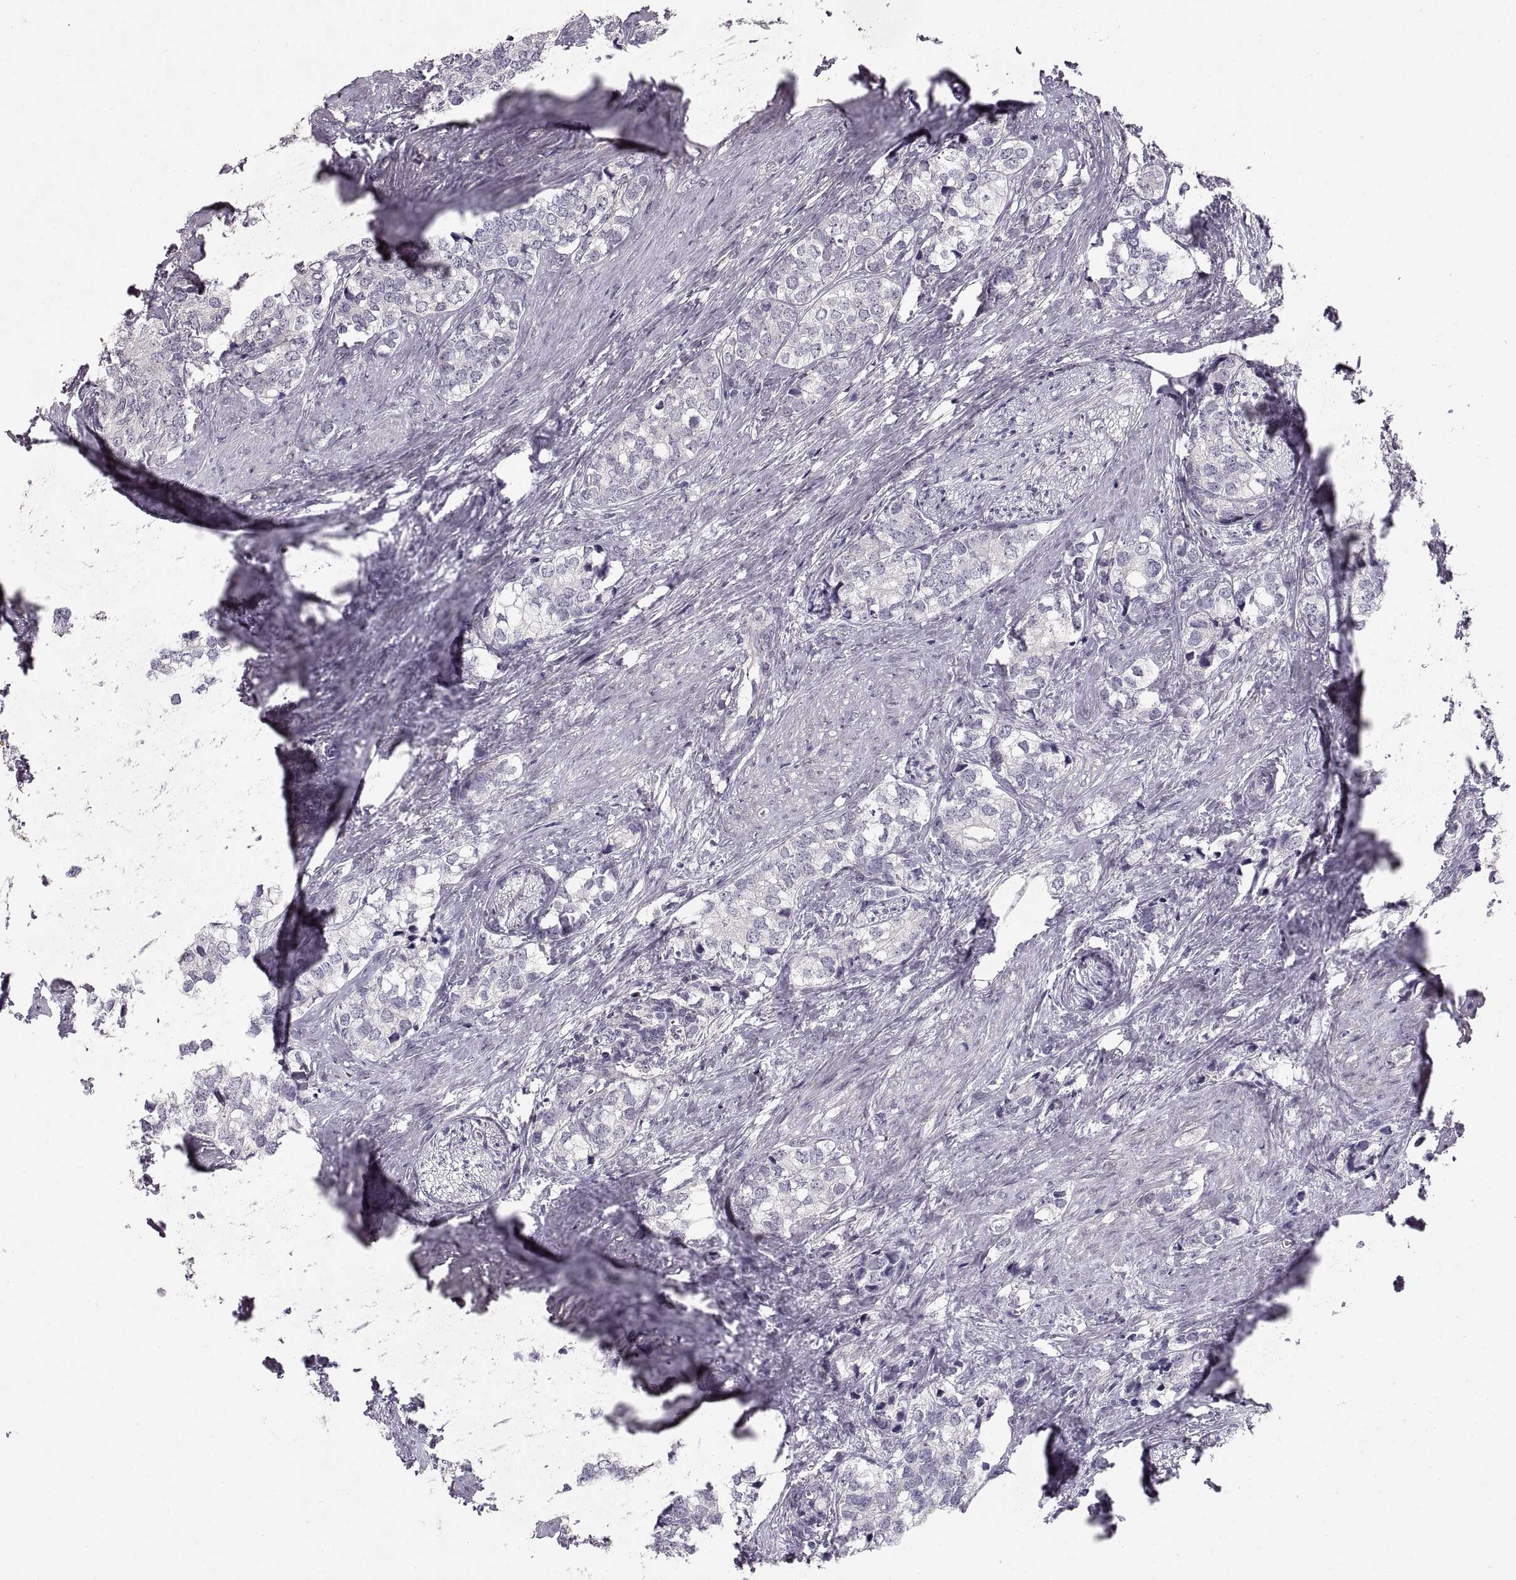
{"staining": {"intensity": "negative", "quantity": "none", "location": "none"}, "tissue": "prostate cancer", "cell_type": "Tumor cells", "image_type": "cancer", "snomed": [{"axis": "morphology", "description": "Adenocarcinoma, NOS"}, {"axis": "topography", "description": "Prostate and seminal vesicle, NOS"}], "caption": "The immunohistochemistry (IHC) histopathology image has no significant expression in tumor cells of prostate cancer (adenocarcinoma) tissue.", "gene": "ADAM11", "patient": {"sex": "male", "age": 63}}